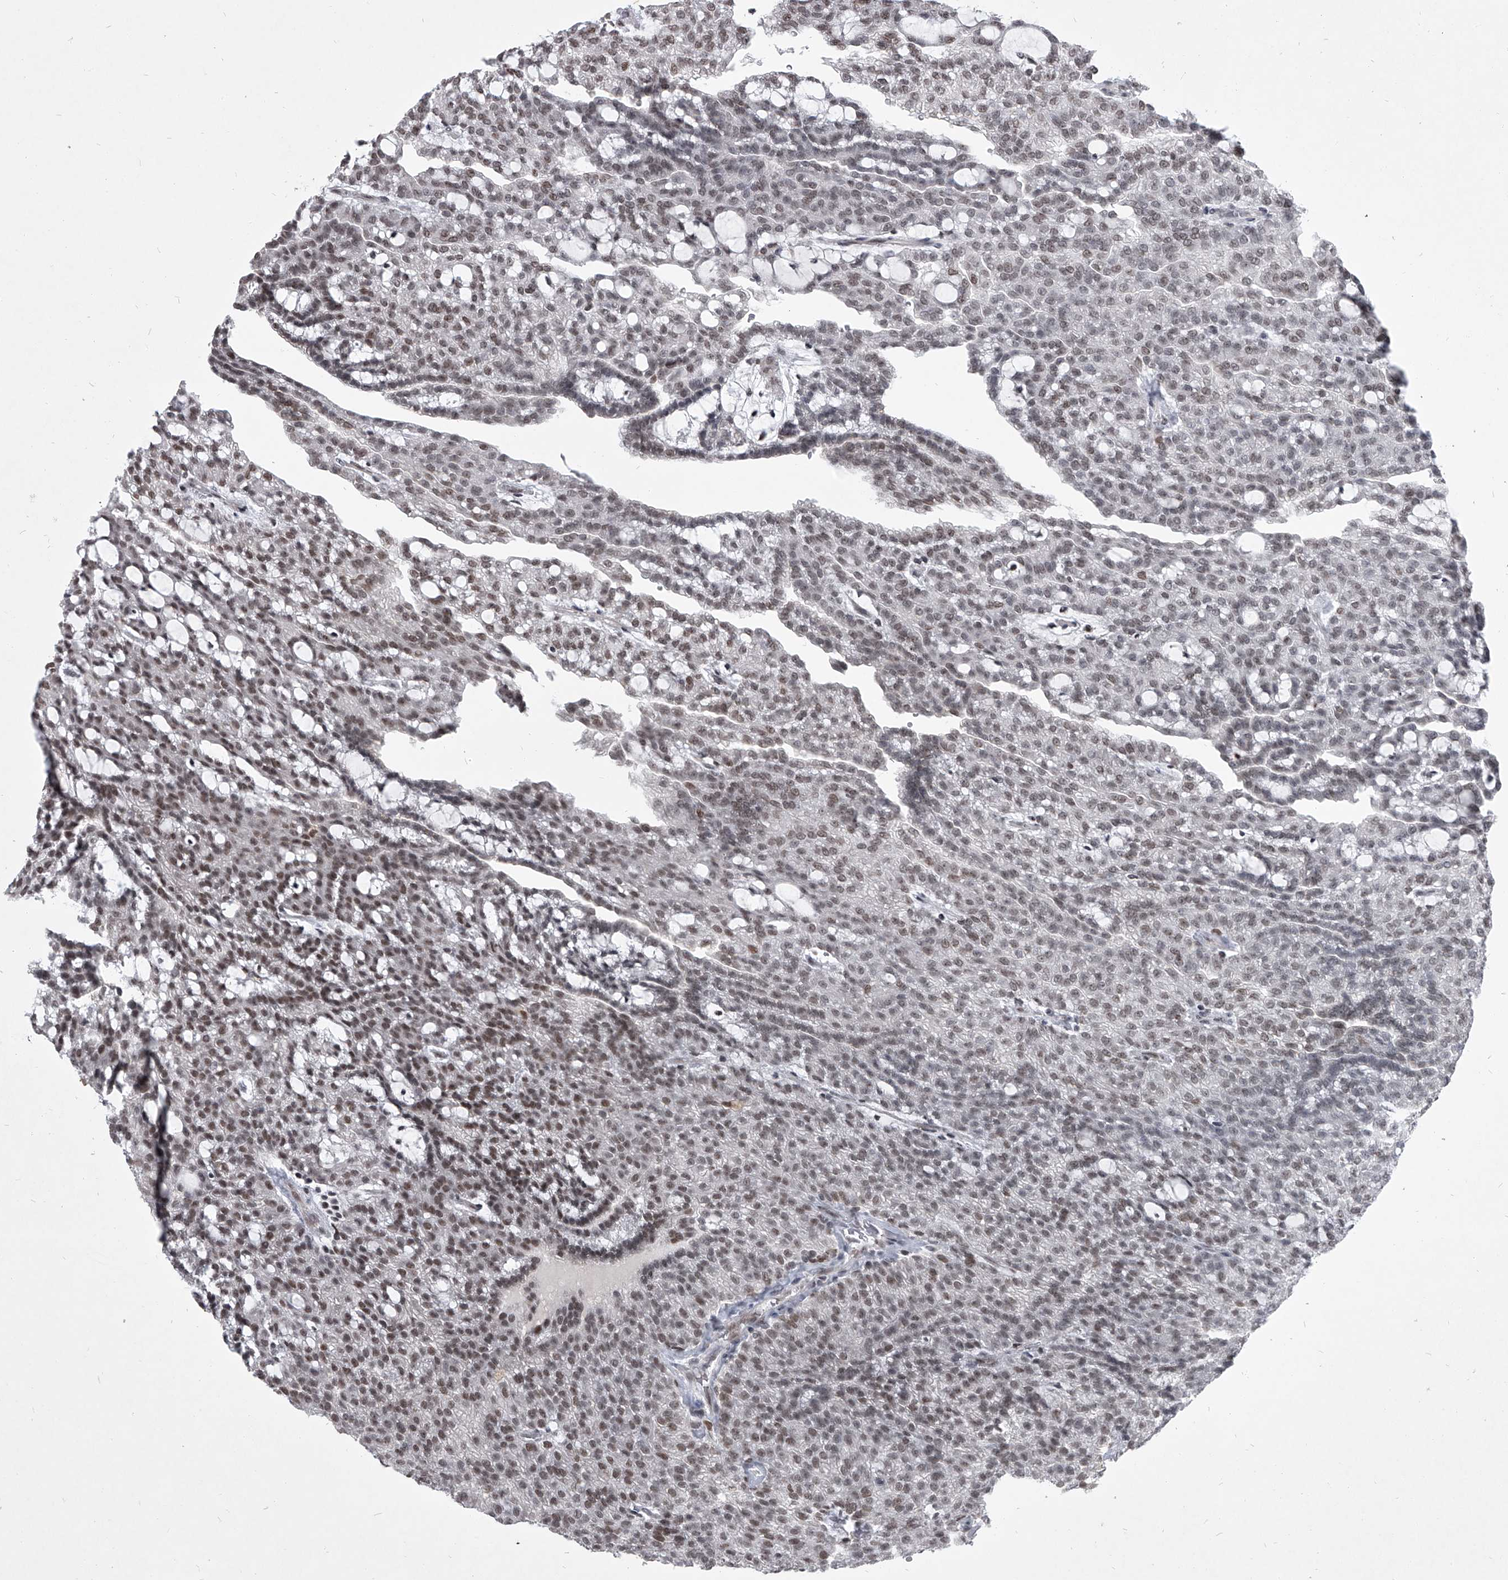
{"staining": {"intensity": "weak", "quantity": "25%-75%", "location": "nuclear"}, "tissue": "renal cancer", "cell_type": "Tumor cells", "image_type": "cancer", "snomed": [{"axis": "morphology", "description": "Adenocarcinoma, NOS"}, {"axis": "topography", "description": "Kidney"}], "caption": "DAB immunohistochemical staining of human renal cancer (adenocarcinoma) displays weak nuclear protein staining in about 25%-75% of tumor cells. Ihc stains the protein in brown and the nuclei are stained blue.", "gene": "PPIL4", "patient": {"sex": "male", "age": 63}}